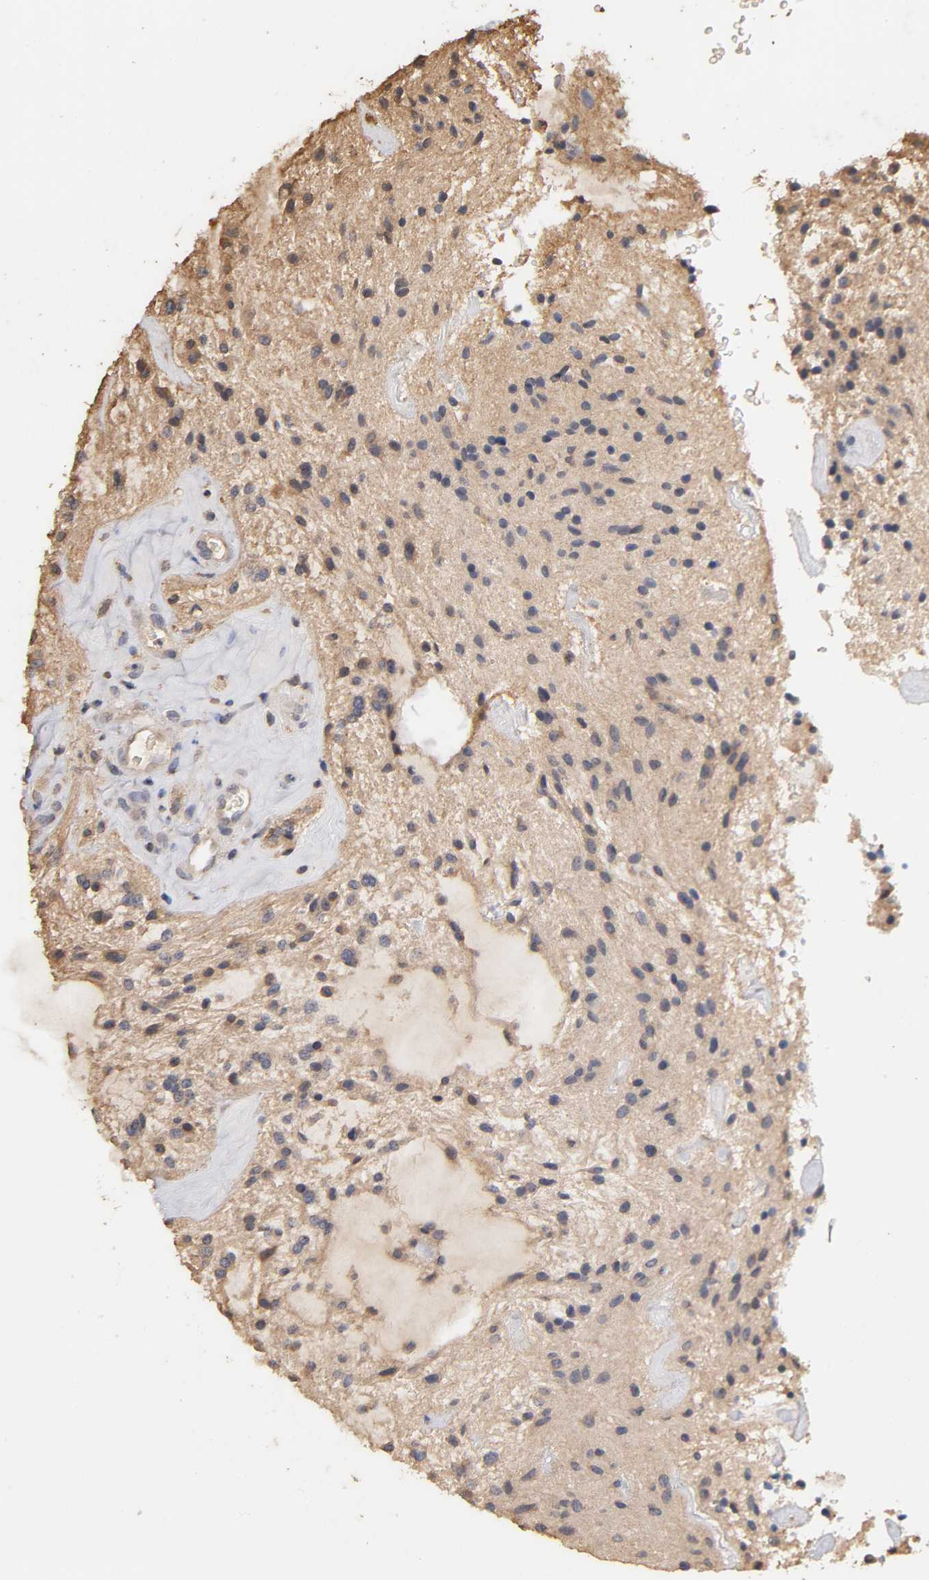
{"staining": {"intensity": "negative", "quantity": "none", "location": "none"}, "tissue": "glioma", "cell_type": "Tumor cells", "image_type": "cancer", "snomed": [{"axis": "morphology", "description": "Glioma, malignant, NOS"}, {"axis": "topography", "description": "Cerebellum"}], "caption": "Glioma (malignant) stained for a protein using immunohistochemistry (IHC) exhibits no positivity tumor cells.", "gene": "VSIG4", "patient": {"sex": "female", "age": 10}}